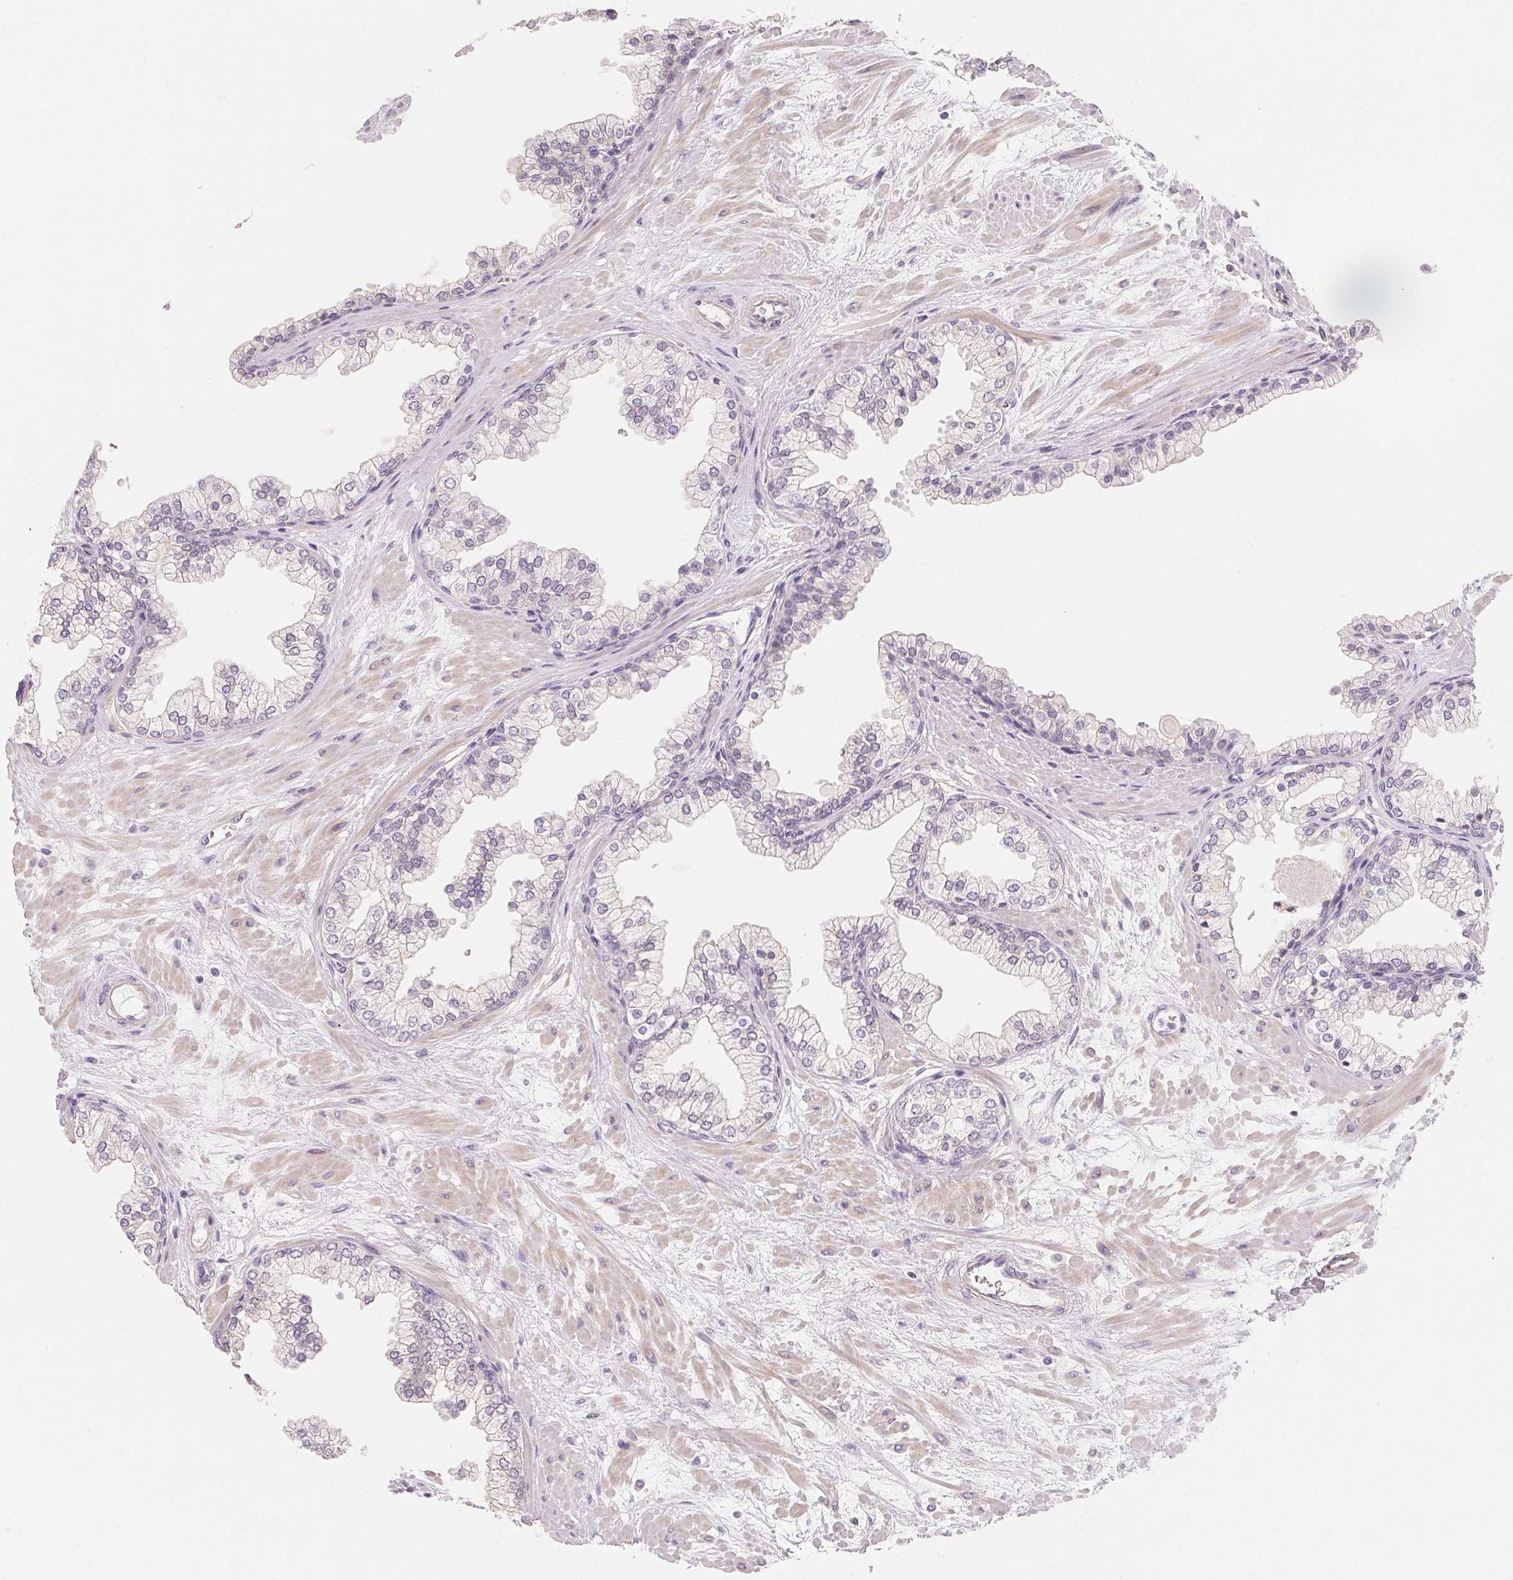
{"staining": {"intensity": "negative", "quantity": "none", "location": "none"}, "tissue": "prostate", "cell_type": "Glandular cells", "image_type": "normal", "snomed": [{"axis": "morphology", "description": "Normal tissue, NOS"}, {"axis": "topography", "description": "Prostate"}, {"axis": "topography", "description": "Peripheral nerve tissue"}], "caption": "DAB (3,3'-diaminobenzidine) immunohistochemical staining of normal human prostate reveals no significant positivity in glandular cells.", "gene": "LRRC23", "patient": {"sex": "male", "age": 61}}